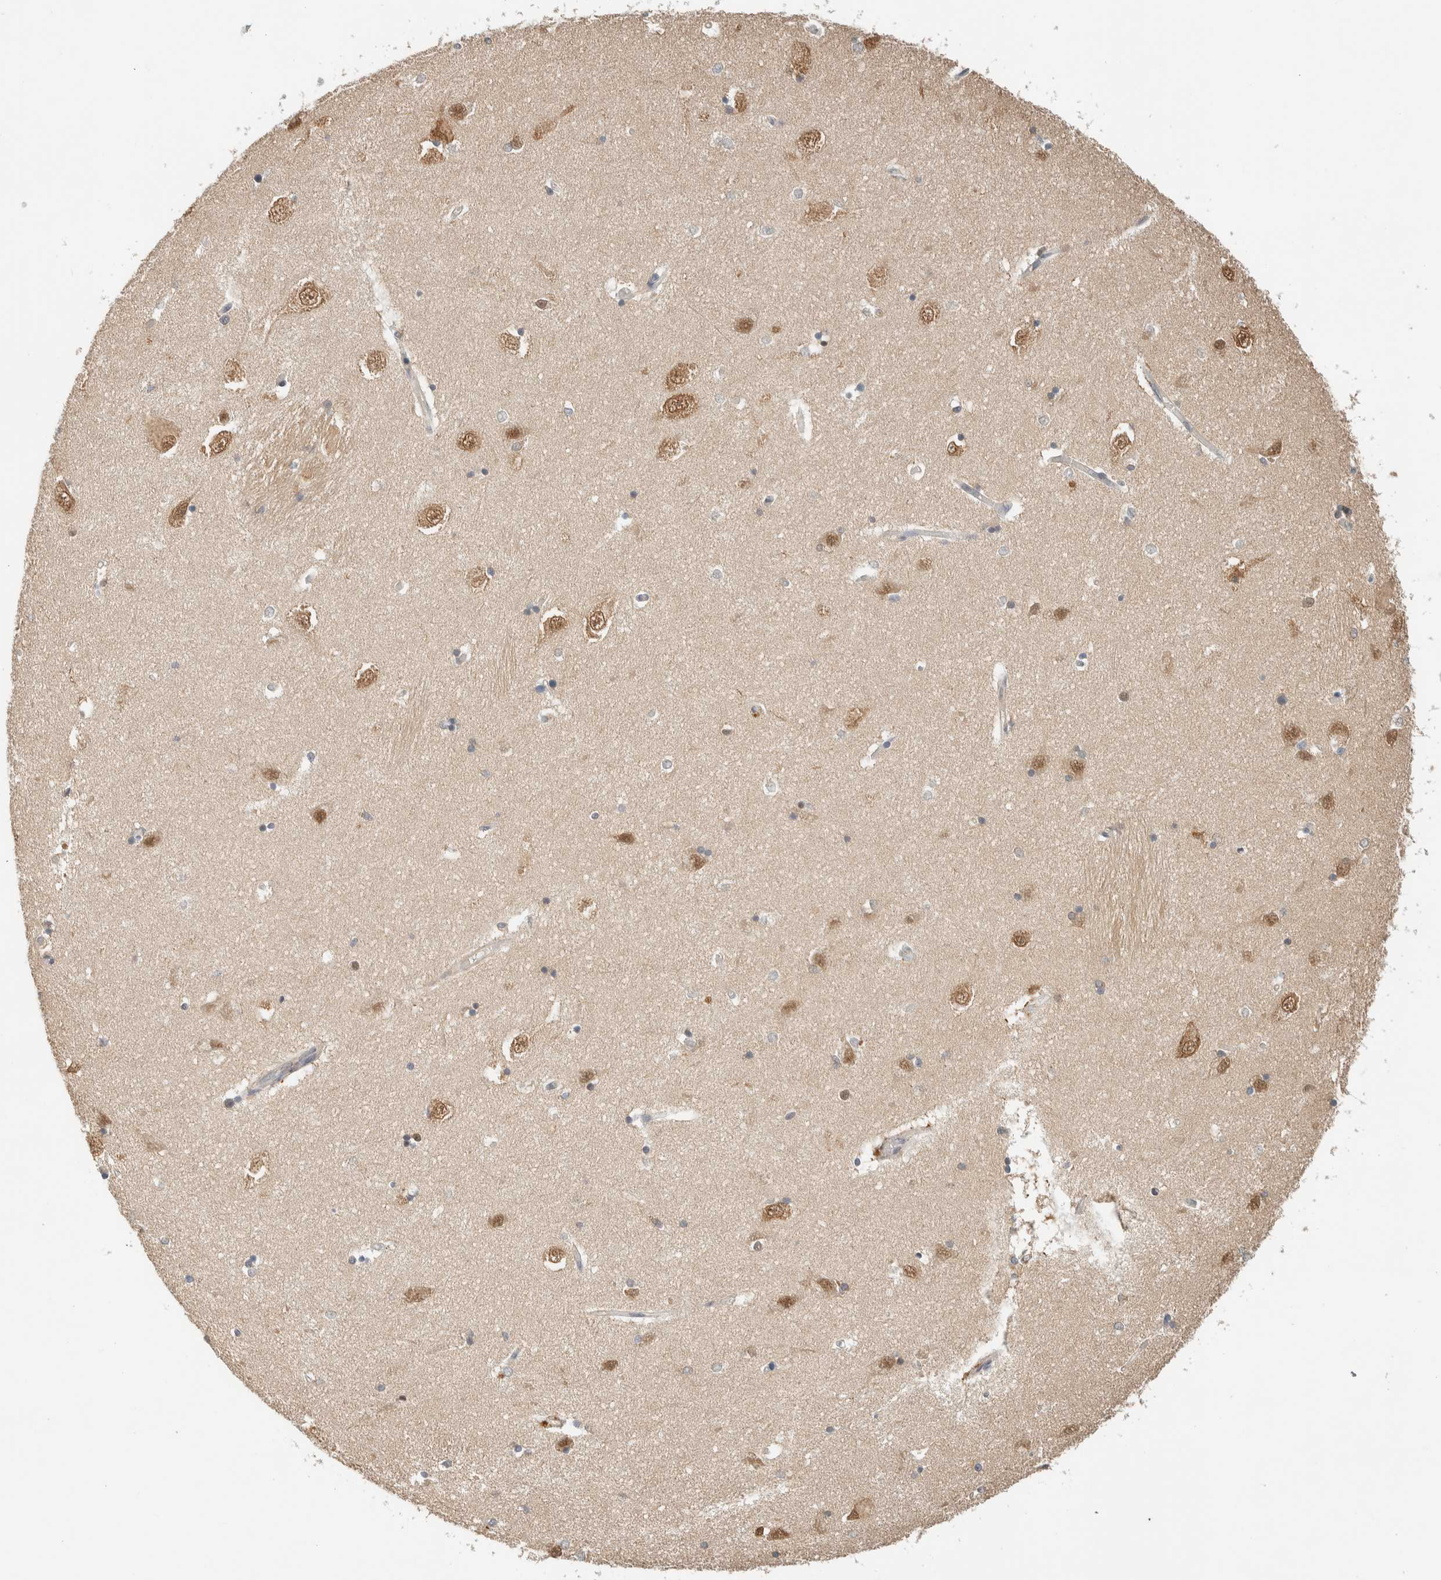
{"staining": {"intensity": "weak", "quantity": "<25%", "location": "nuclear"}, "tissue": "hippocampus", "cell_type": "Glial cells", "image_type": "normal", "snomed": [{"axis": "morphology", "description": "Normal tissue, NOS"}, {"axis": "topography", "description": "Hippocampus"}], "caption": "Protein analysis of normal hippocampus demonstrates no significant staining in glial cells. (Stains: DAB (3,3'-diaminobenzidine) IHC with hematoxylin counter stain, Microscopy: brightfield microscopy at high magnification).", "gene": "RAB11FIP1", "patient": {"sex": "male", "age": 45}}